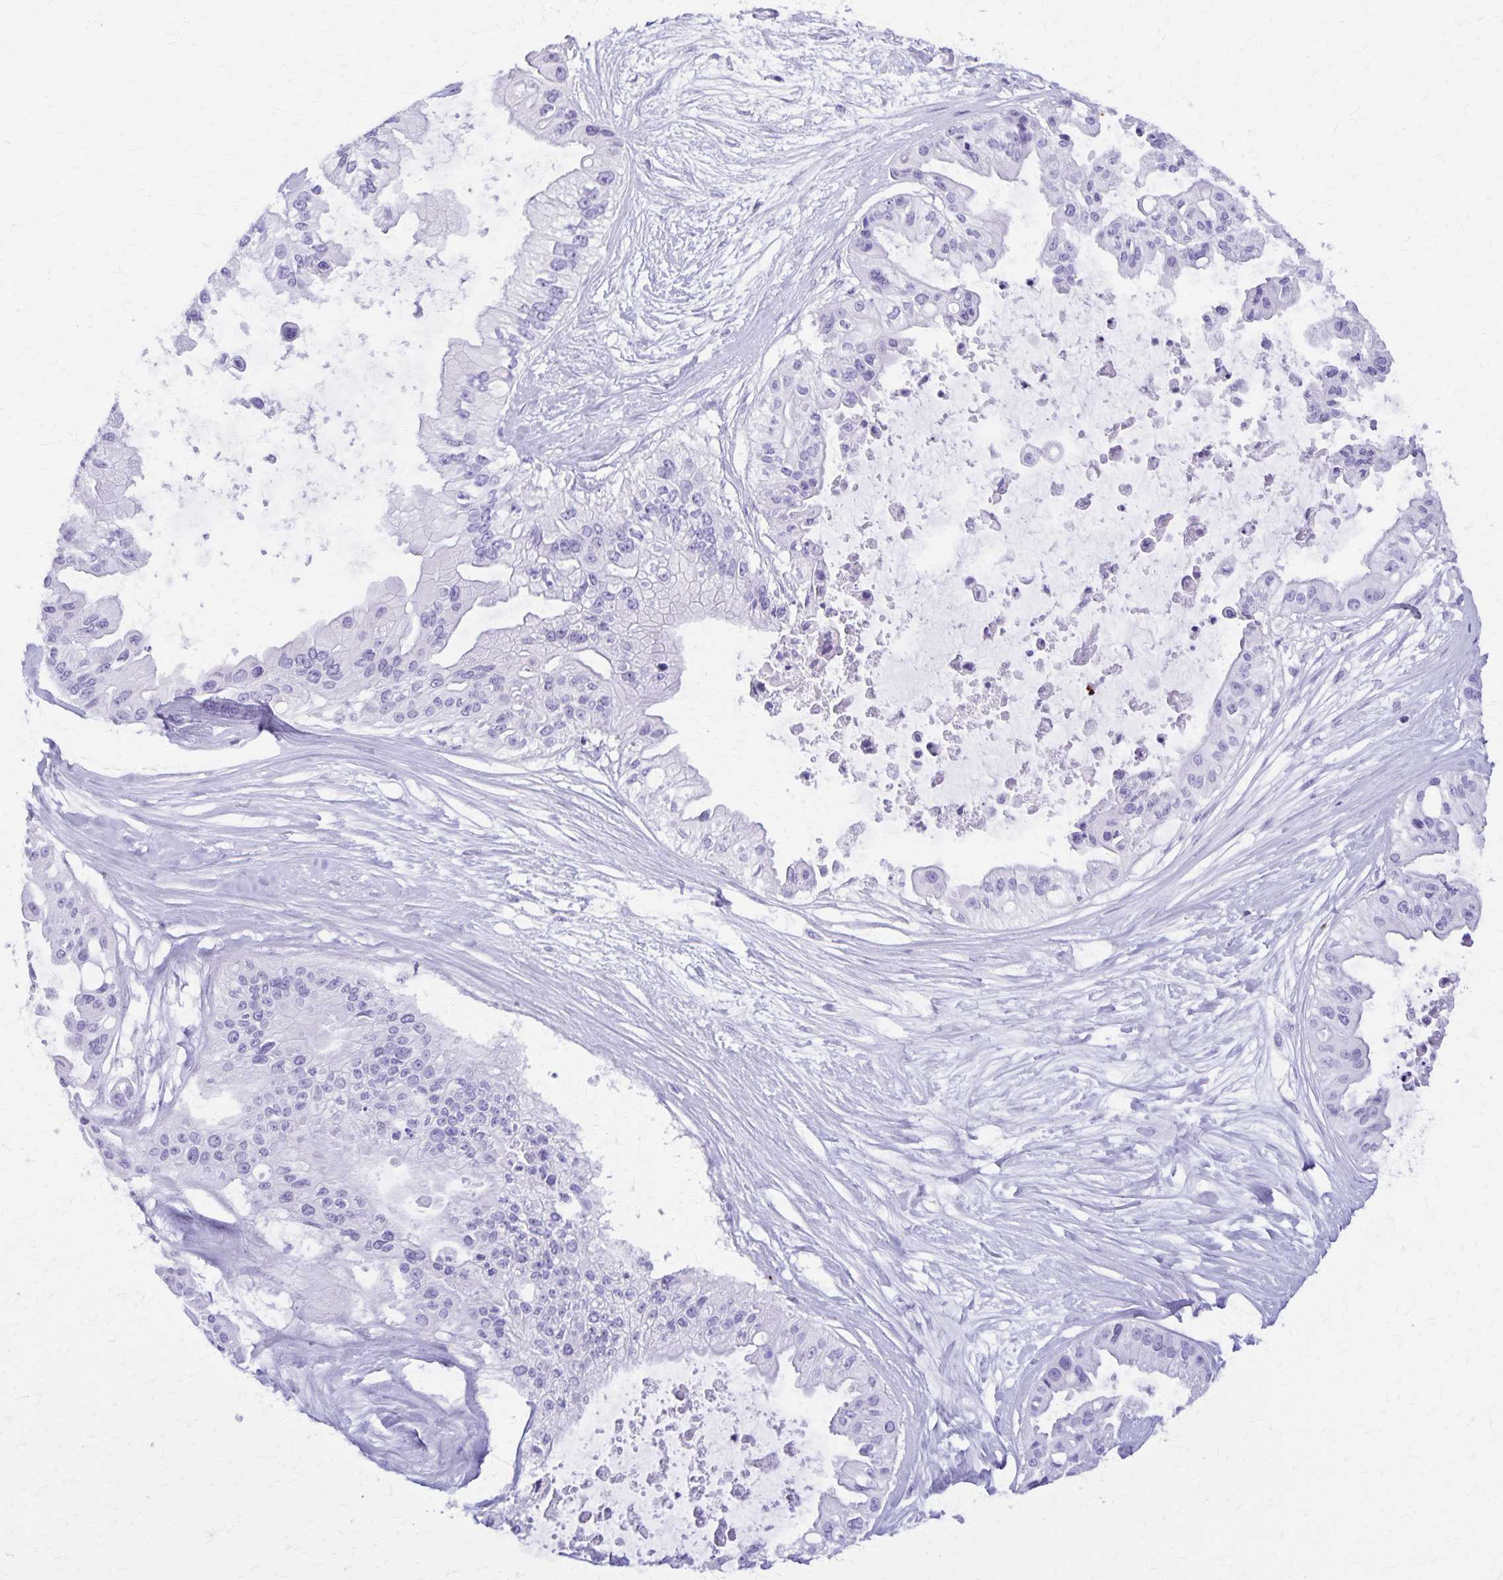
{"staining": {"intensity": "negative", "quantity": "none", "location": "none"}, "tissue": "ovarian cancer", "cell_type": "Tumor cells", "image_type": "cancer", "snomed": [{"axis": "morphology", "description": "Cystadenocarcinoma, serous, NOS"}, {"axis": "topography", "description": "Ovary"}], "caption": "This photomicrograph is of serous cystadenocarcinoma (ovarian) stained with immunohistochemistry to label a protein in brown with the nuclei are counter-stained blue. There is no positivity in tumor cells.", "gene": "DEFA5", "patient": {"sex": "female", "age": 56}}